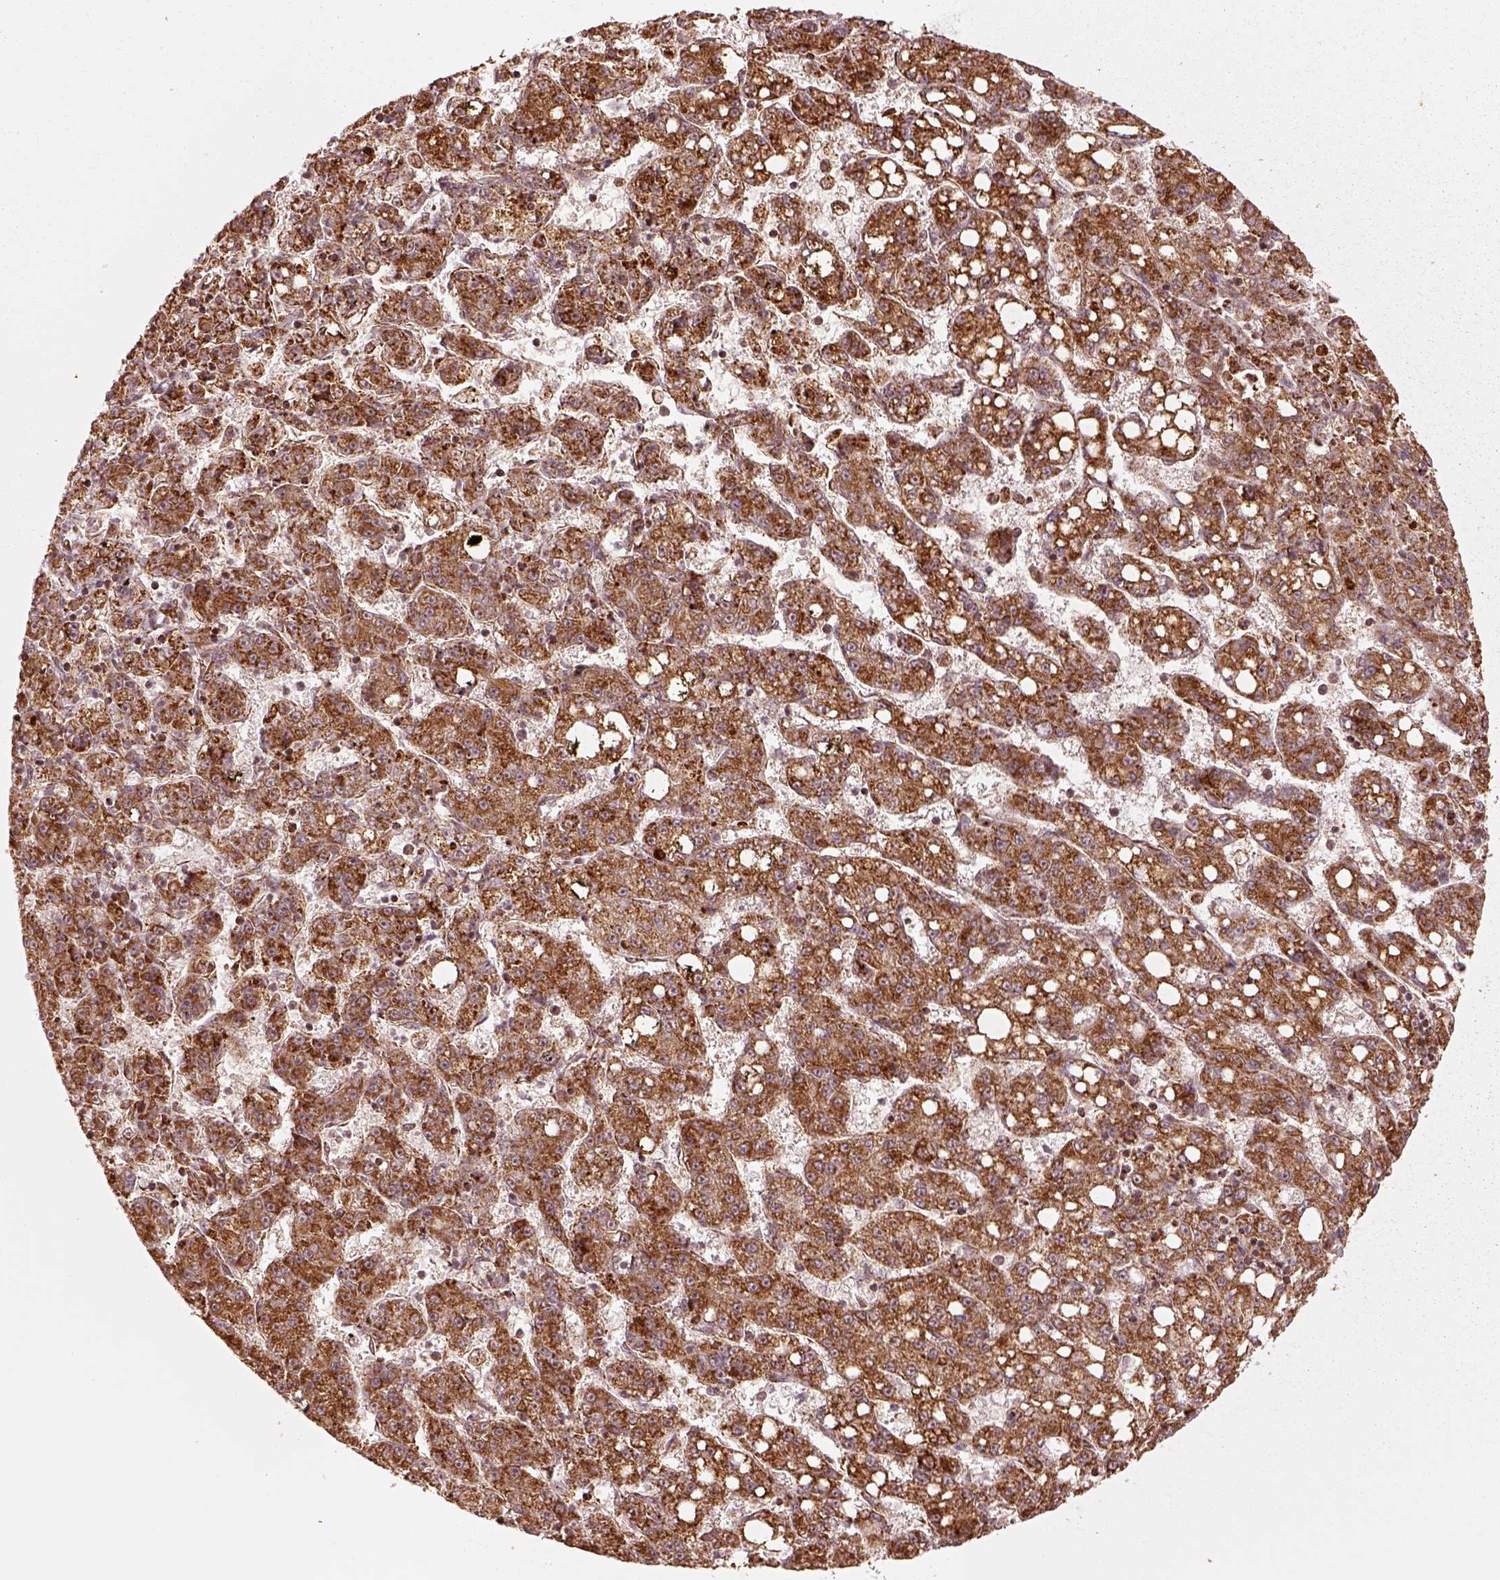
{"staining": {"intensity": "strong", "quantity": ">75%", "location": "cytoplasmic/membranous"}, "tissue": "liver cancer", "cell_type": "Tumor cells", "image_type": "cancer", "snomed": [{"axis": "morphology", "description": "Carcinoma, Hepatocellular, NOS"}, {"axis": "topography", "description": "Liver"}], "caption": "Liver cancer stained with a protein marker shows strong staining in tumor cells.", "gene": "SEL1L3", "patient": {"sex": "female", "age": 65}}